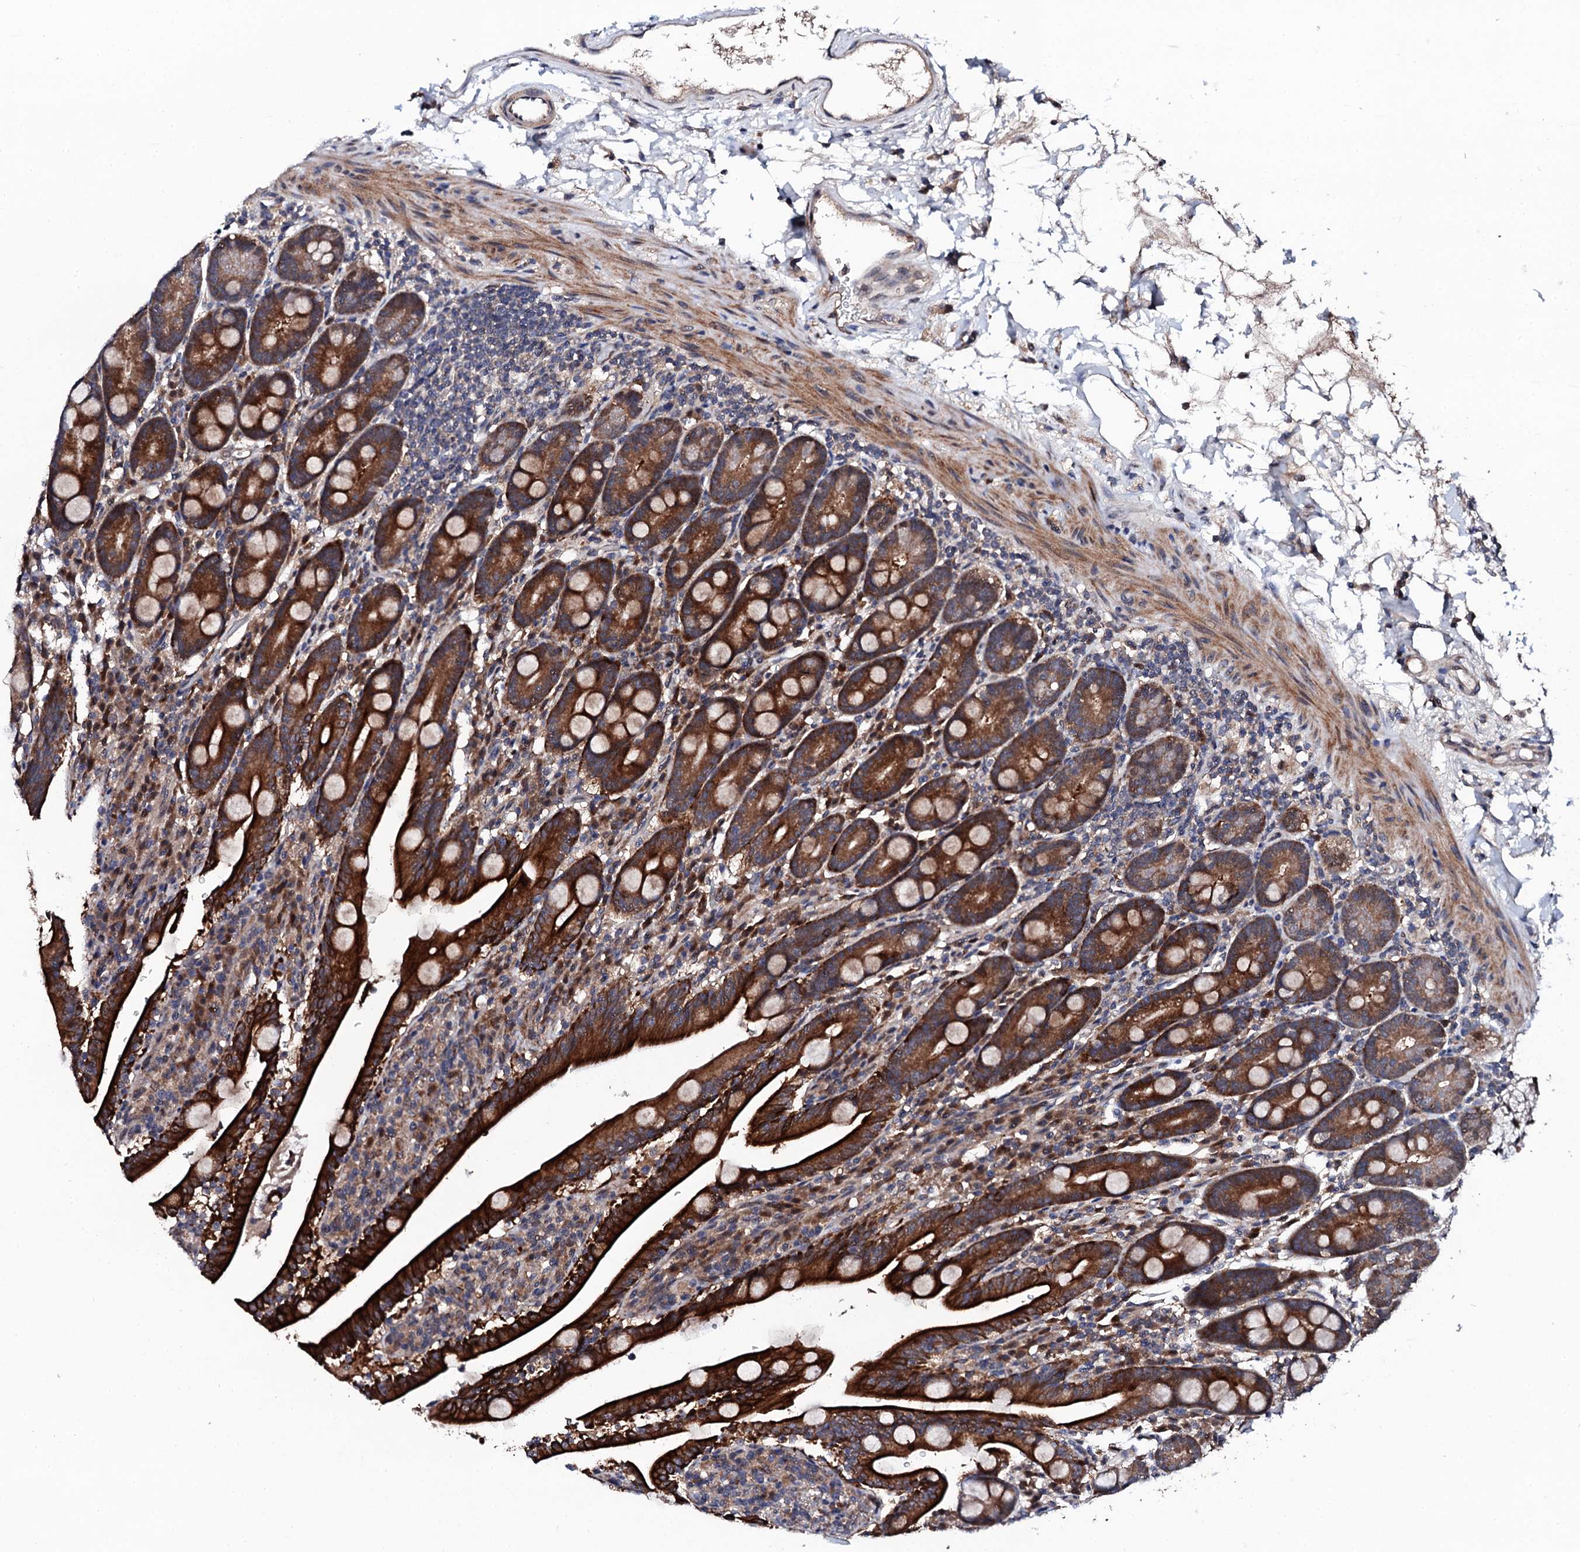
{"staining": {"intensity": "strong", "quantity": ">75%", "location": "cytoplasmic/membranous"}, "tissue": "duodenum", "cell_type": "Glandular cells", "image_type": "normal", "snomed": [{"axis": "morphology", "description": "Normal tissue, NOS"}, {"axis": "topography", "description": "Duodenum"}], "caption": "DAB immunohistochemical staining of unremarkable human duodenum exhibits strong cytoplasmic/membranous protein positivity in approximately >75% of glandular cells.", "gene": "IP6K1", "patient": {"sex": "male", "age": 35}}